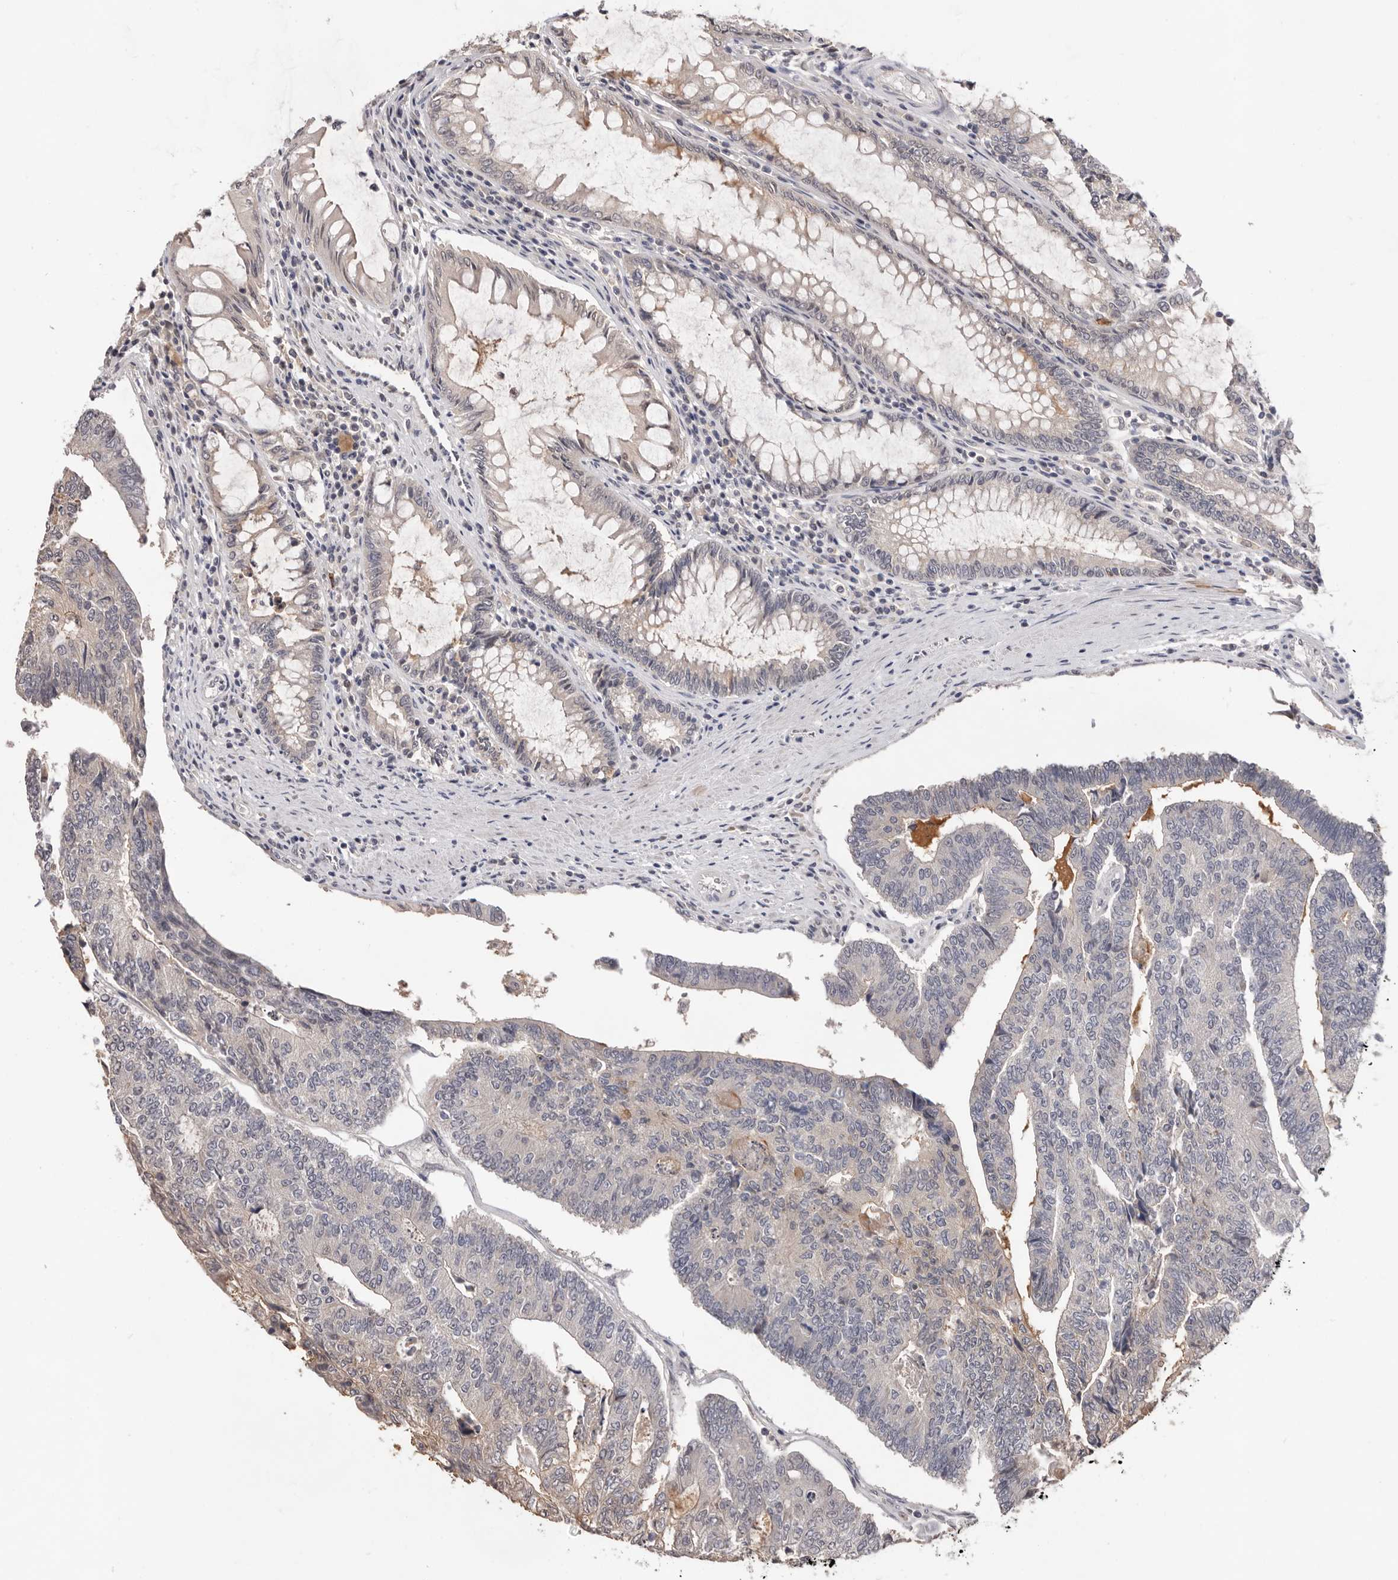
{"staining": {"intensity": "negative", "quantity": "none", "location": "none"}, "tissue": "colorectal cancer", "cell_type": "Tumor cells", "image_type": "cancer", "snomed": [{"axis": "morphology", "description": "Adenocarcinoma, NOS"}, {"axis": "topography", "description": "Colon"}], "caption": "High magnification brightfield microscopy of colorectal adenocarcinoma stained with DAB (3,3'-diaminobenzidine) (brown) and counterstained with hematoxylin (blue): tumor cells show no significant staining.", "gene": "DOP1A", "patient": {"sex": "female", "age": 67}}